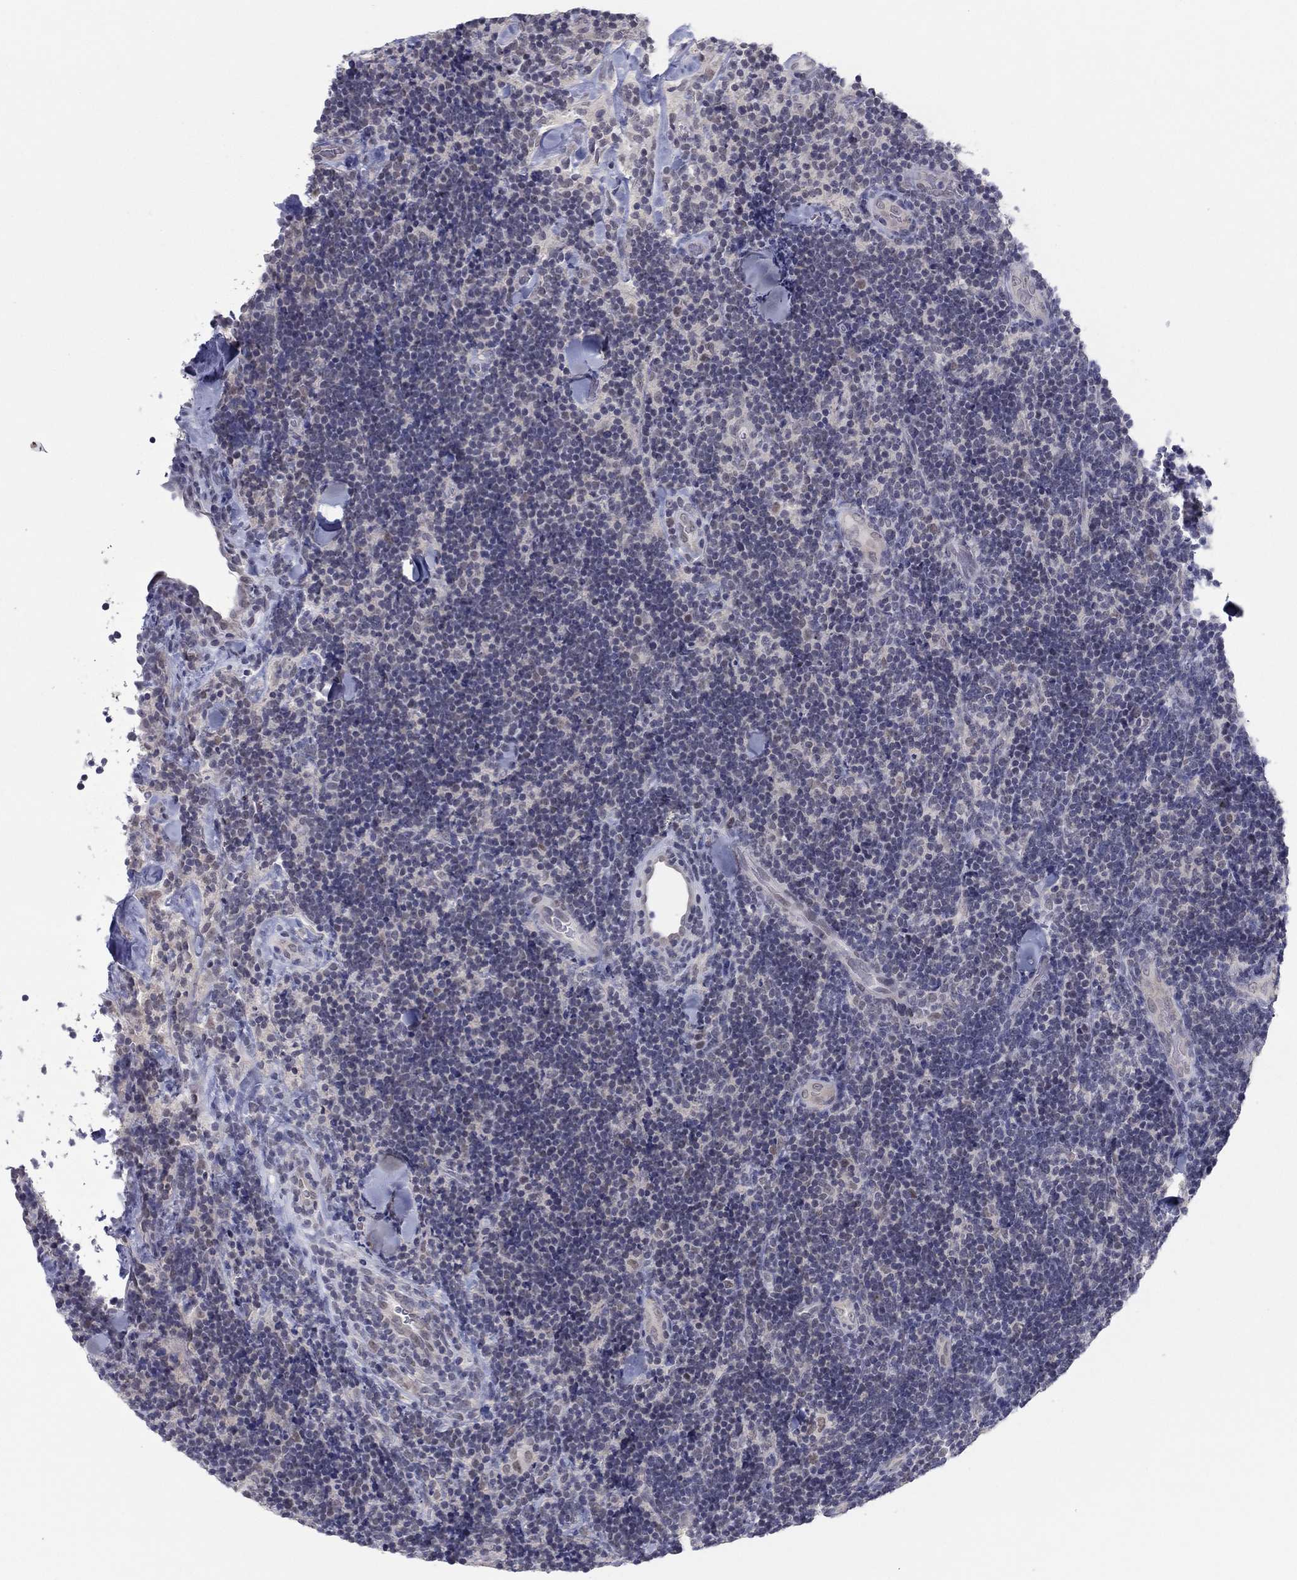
{"staining": {"intensity": "negative", "quantity": "none", "location": "none"}, "tissue": "lymphoma", "cell_type": "Tumor cells", "image_type": "cancer", "snomed": [{"axis": "morphology", "description": "Malignant lymphoma, non-Hodgkin's type, Low grade"}, {"axis": "topography", "description": "Lymph node"}], "caption": "Immunohistochemical staining of malignant lymphoma, non-Hodgkin's type (low-grade) shows no significant expression in tumor cells.", "gene": "SLC22A2", "patient": {"sex": "female", "age": 56}}